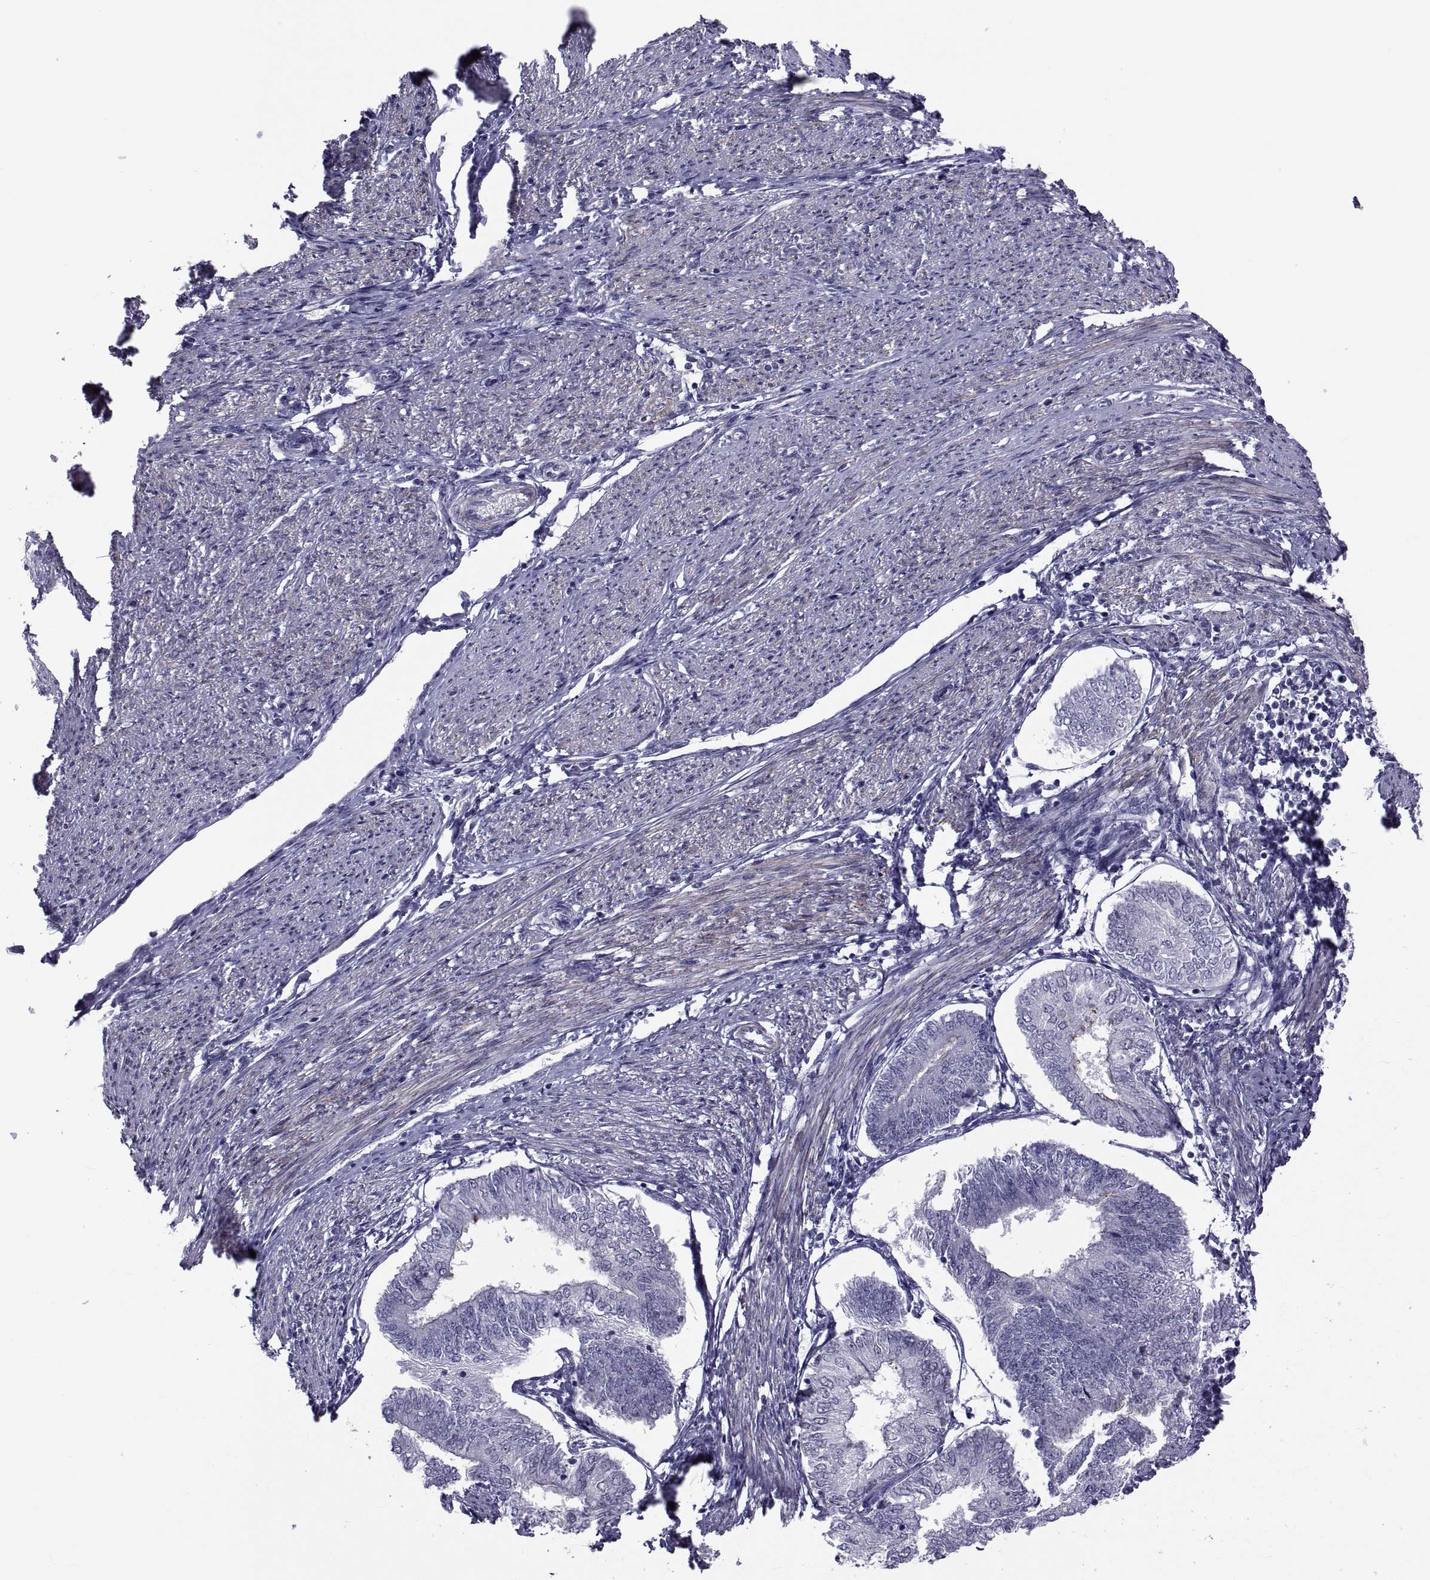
{"staining": {"intensity": "negative", "quantity": "none", "location": "none"}, "tissue": "endometrial cancer", "cell_type": "Tumor cells", "image_type": "cancer", "snomed": [{"axis": "morphology", "description": "Adenocarcinoma, NOS"}, {"axis": "topography", "description": "Endometrium"}], "caption": "Immunohistochemistry photomicrograph of human endometrial cancer (adenocarcinoma) stained for a protein (brown), which displays no expression in tumor cells. (DAB (3,3'-diaminobenzidine) immunohistochemistry (IHC) visualized using brightfield microscopy, high magnification).", "gene": "TMEM158", "patient": {"sex": "female", "age": 58}}